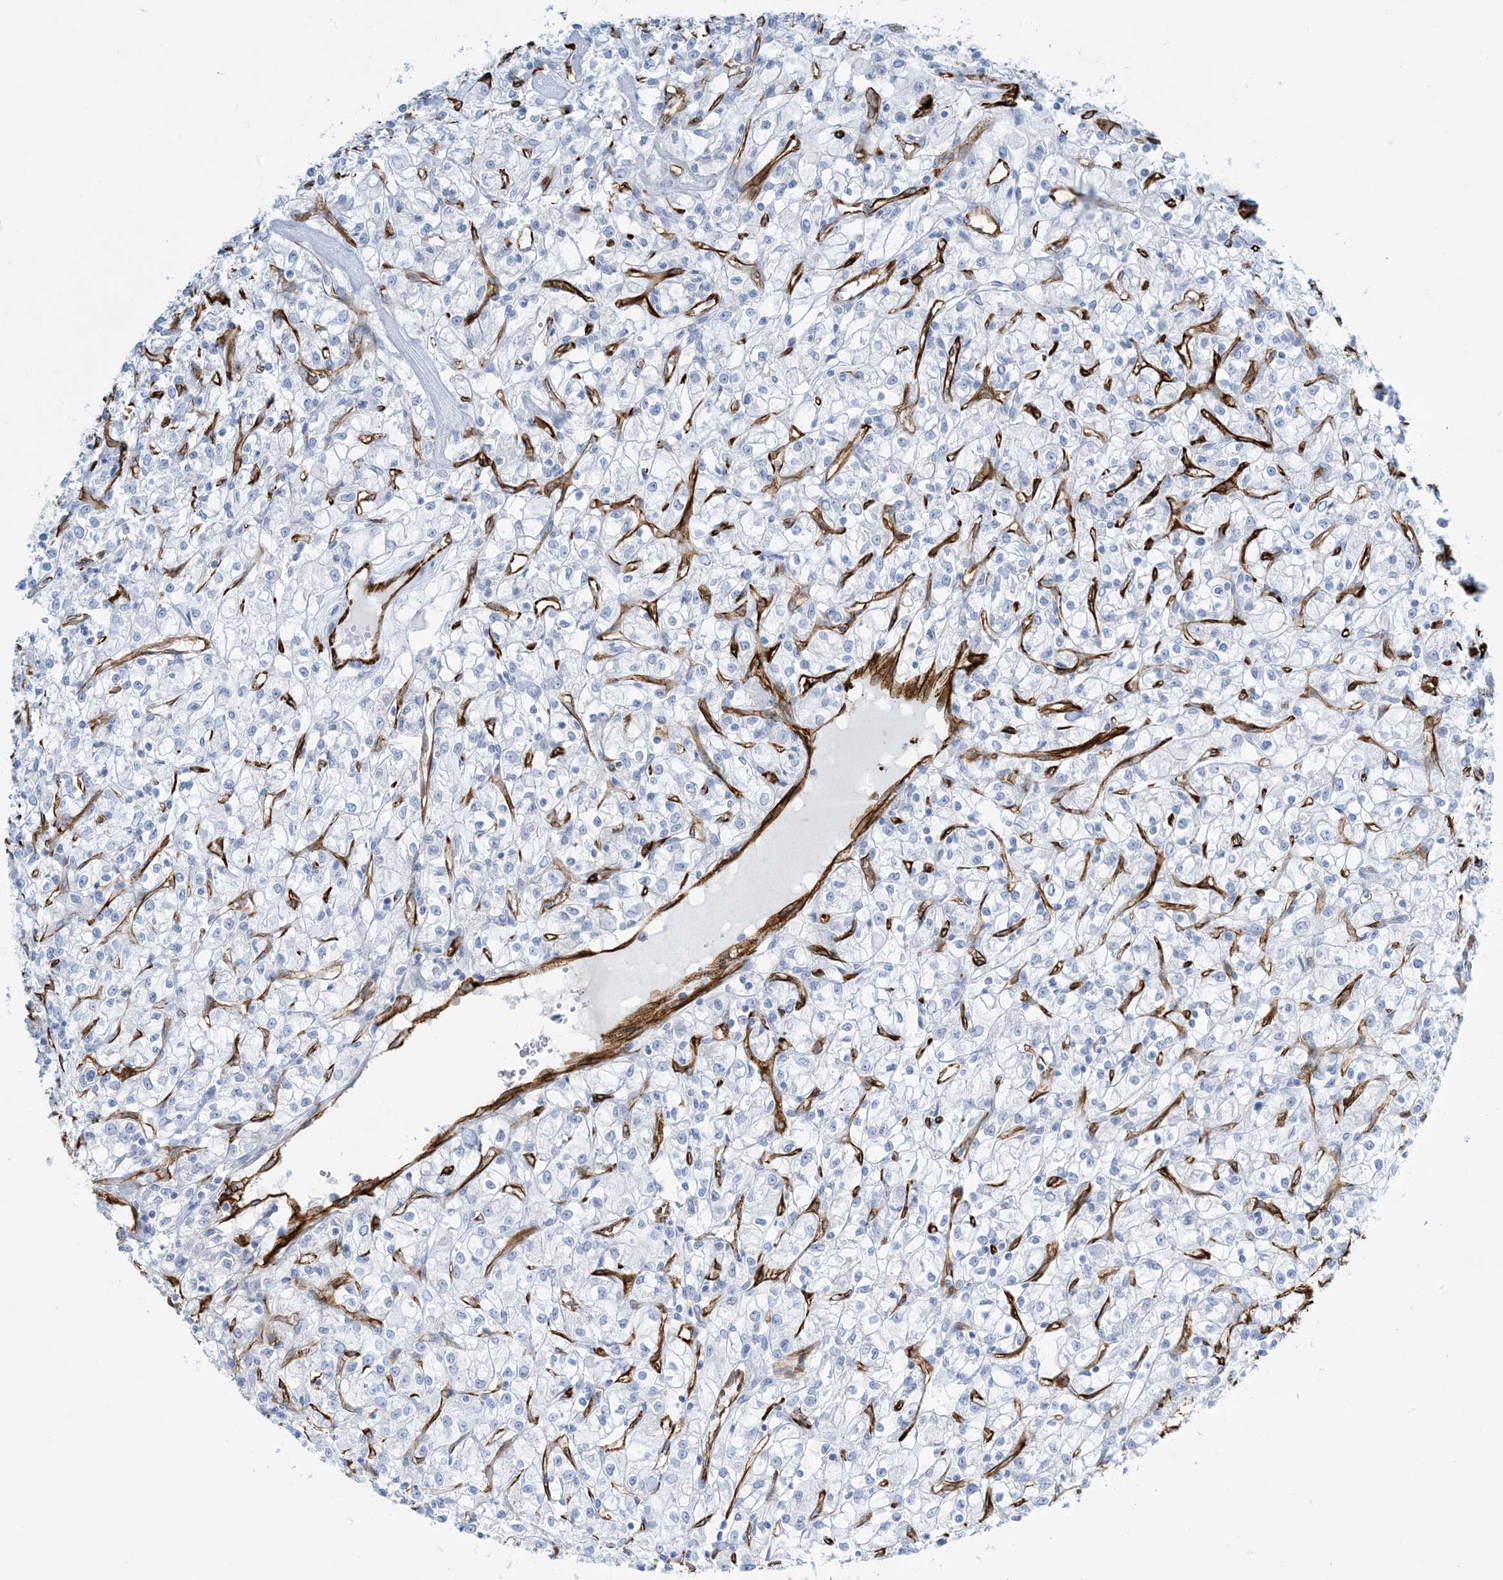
{"staining": {"intensity": "negative", "quantity": "none", "location": "none"}, "tissue": "renal cancer", "cell_type": "Tumor cells", "image_type": "cancer", "snomed": [{"axis": "morphology", "description": "Adenocarcinoma, NOS"}, {"axis": "topography", "description": "Kidney"}], "caption": "IHC micrograph of human adenocarcinoma (renal) stained for a protein (brown), which demonstrates no expression in tumor cells. (DAB immunohistochemistry (IHC) visualized using brightfield microscopy, high magnification).", "gene": "EPS8L3", "patient": {"sex": "female", "age": 59}}